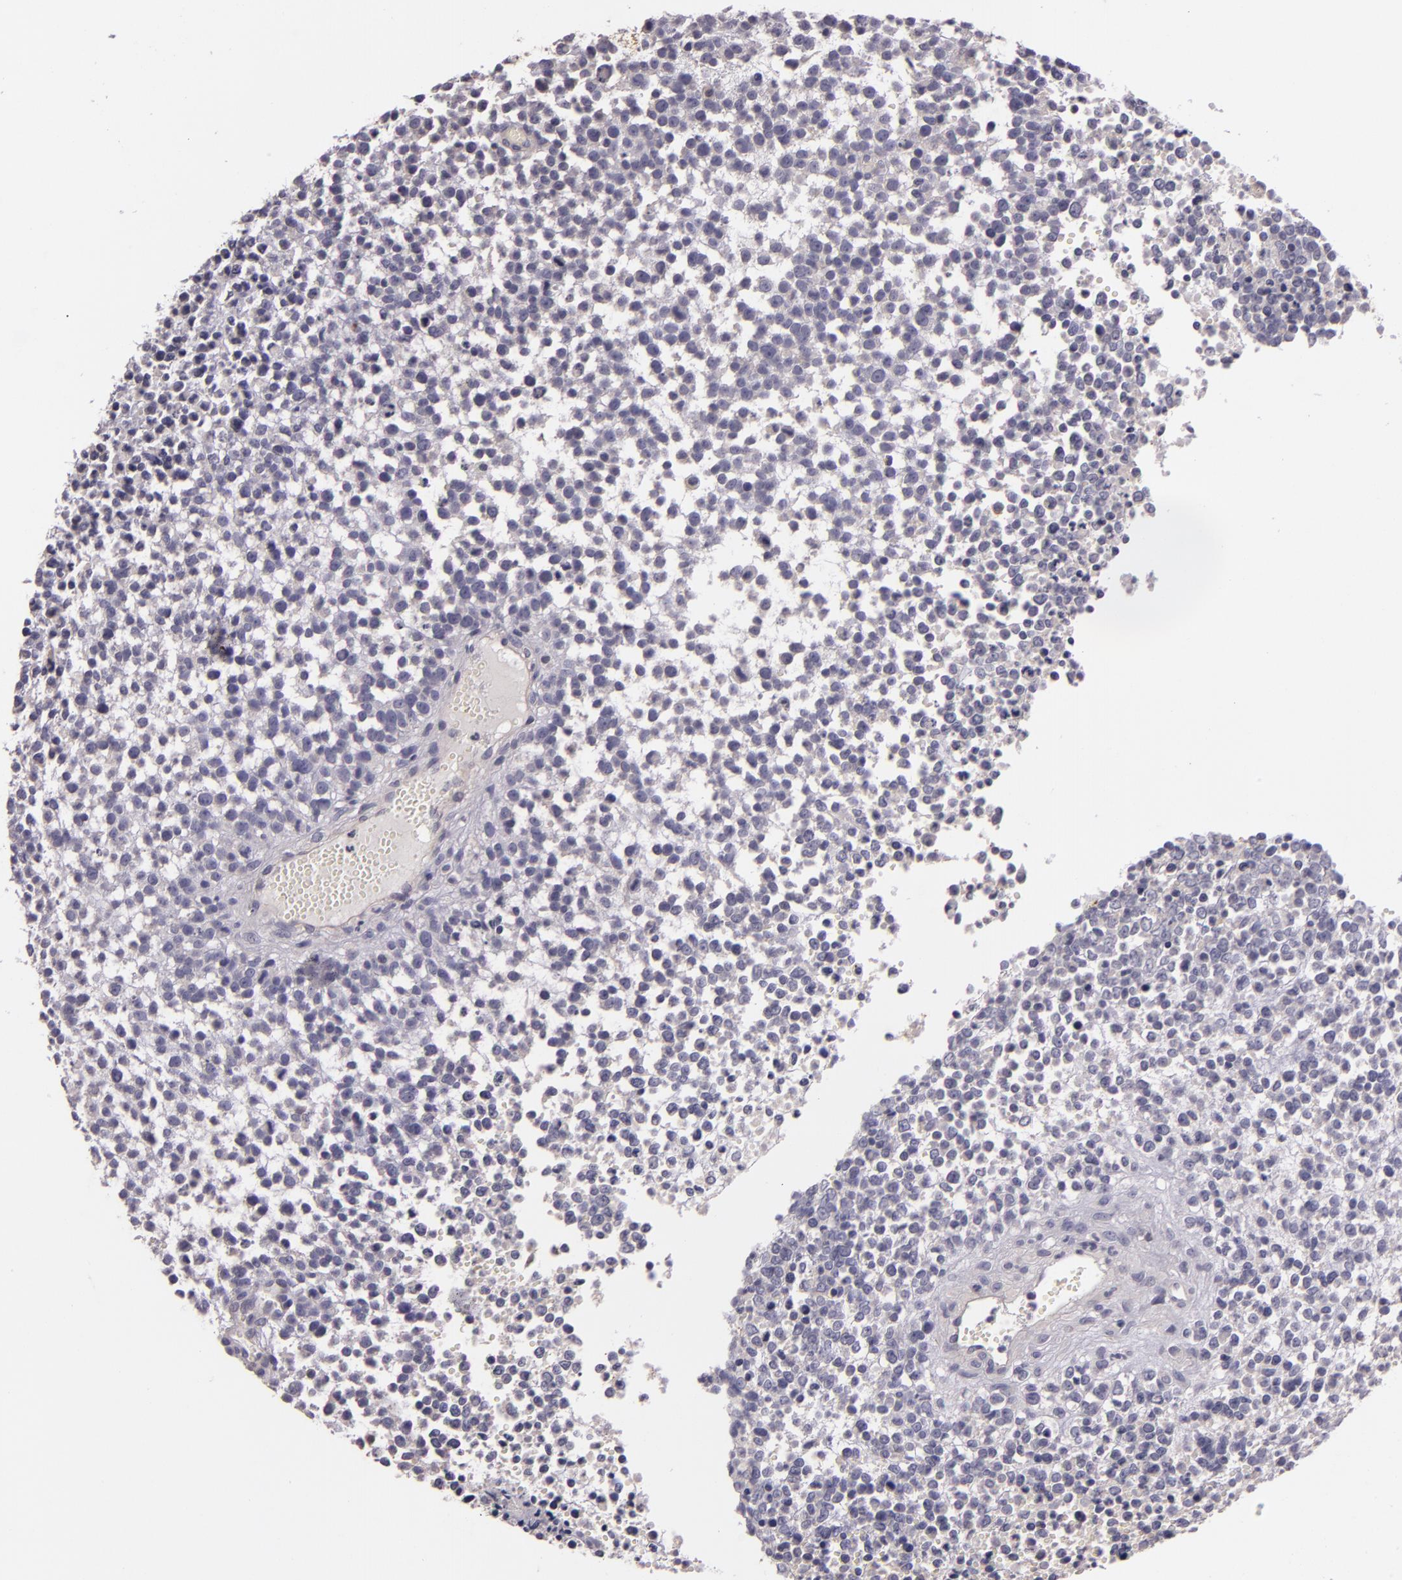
{"staining": {"intensity": "negative", "quantity": "none", "location": "none"}, "tissue": "glioma", "cell_type": "Tumor cells", "image_type": "cancer", "snomed": [{"axis": "morphology", "description": "Glioma, malignant, High grade"}, {"axis": "topography", "description": "Brain"}], "caption": "Immunohistochemical staining of human glioma reveals no significant staining in tumor cells.", "gene": "RALGAPA1", "patient": {"sex": "male", "age": 66}}